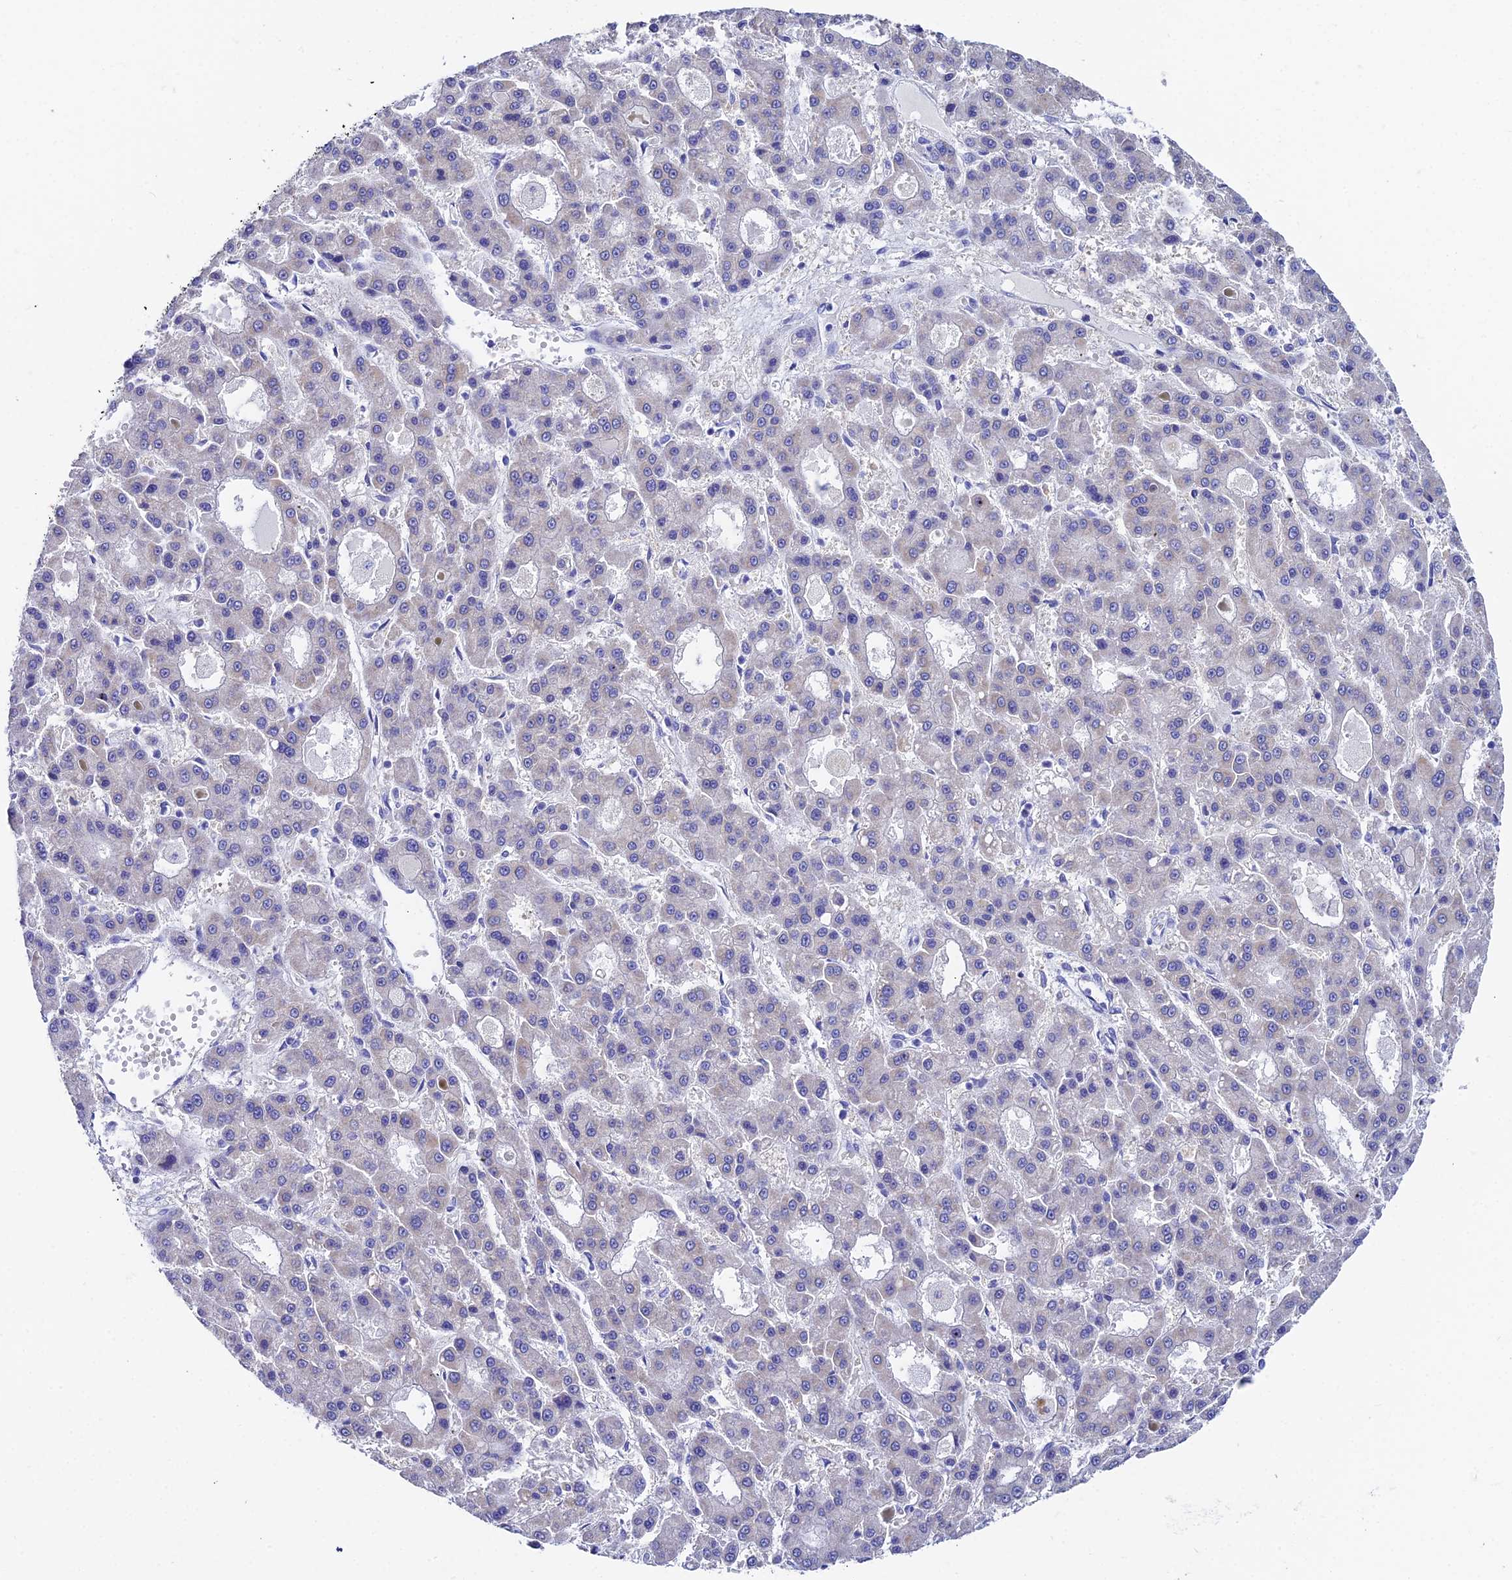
{"staining": {"intensity": "negative", "quantity": "none", "location": "none"}, "tissue": "liver cancer", "cell_type": "Tumor cells", "image_type": "cancer", "snomed": [{"axis": "morphology", "description": "Carcinoma, Hepatocellular, NOS"}, {"axis": "topography", "description": "Liver"}], "caption": "Image shows no protein expression in tumor cells of liver hepatocellular carcinoma tissue.", "gene": "CEP41", "patient": {"sex": "male", "age": 70}}